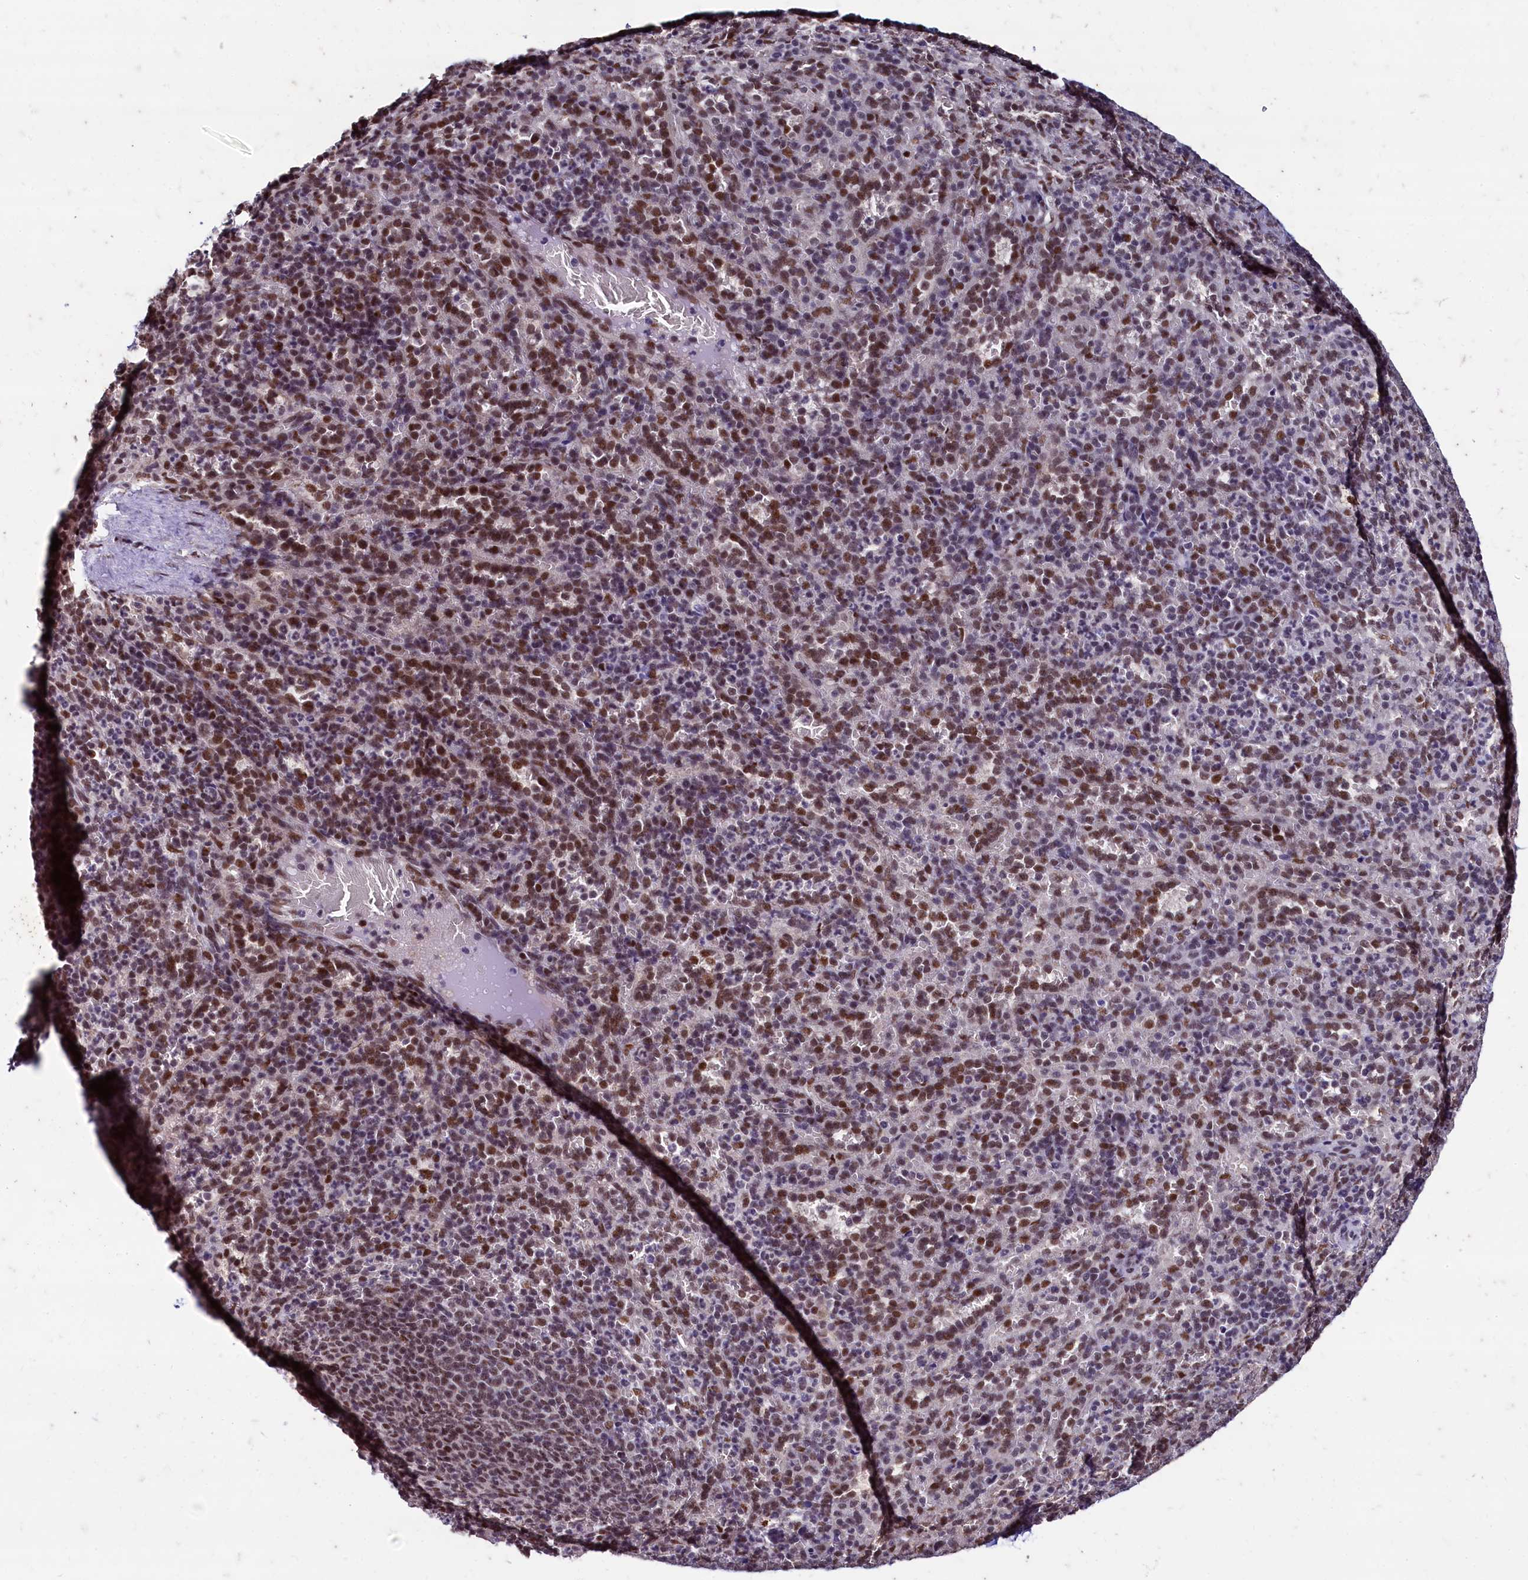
{"staining": {"intensity": "moderate", "quantity": "25%-75%", "location": "nuclear"}, "tissue": "spleen", "cell_type": "Cells in red pulp", "image_type": "normal", "snomed": [{"axis": "morphology", "description": "Normal tissue, NOS"}, {"axis": "topography", "description": "Spleen"}], "caption": "Unremarkable spleen was stained to show a protein in brown. There is medium levels of moderate nuclear staining in approximately 25%-75% of cells in red pulp. Using DAB (brown) and hematoxylin (blue) stains, captured at high magnification using brightfield microscopy.", "gene": "CPSF7", "patient": {"sex": "female", "age": 21}}